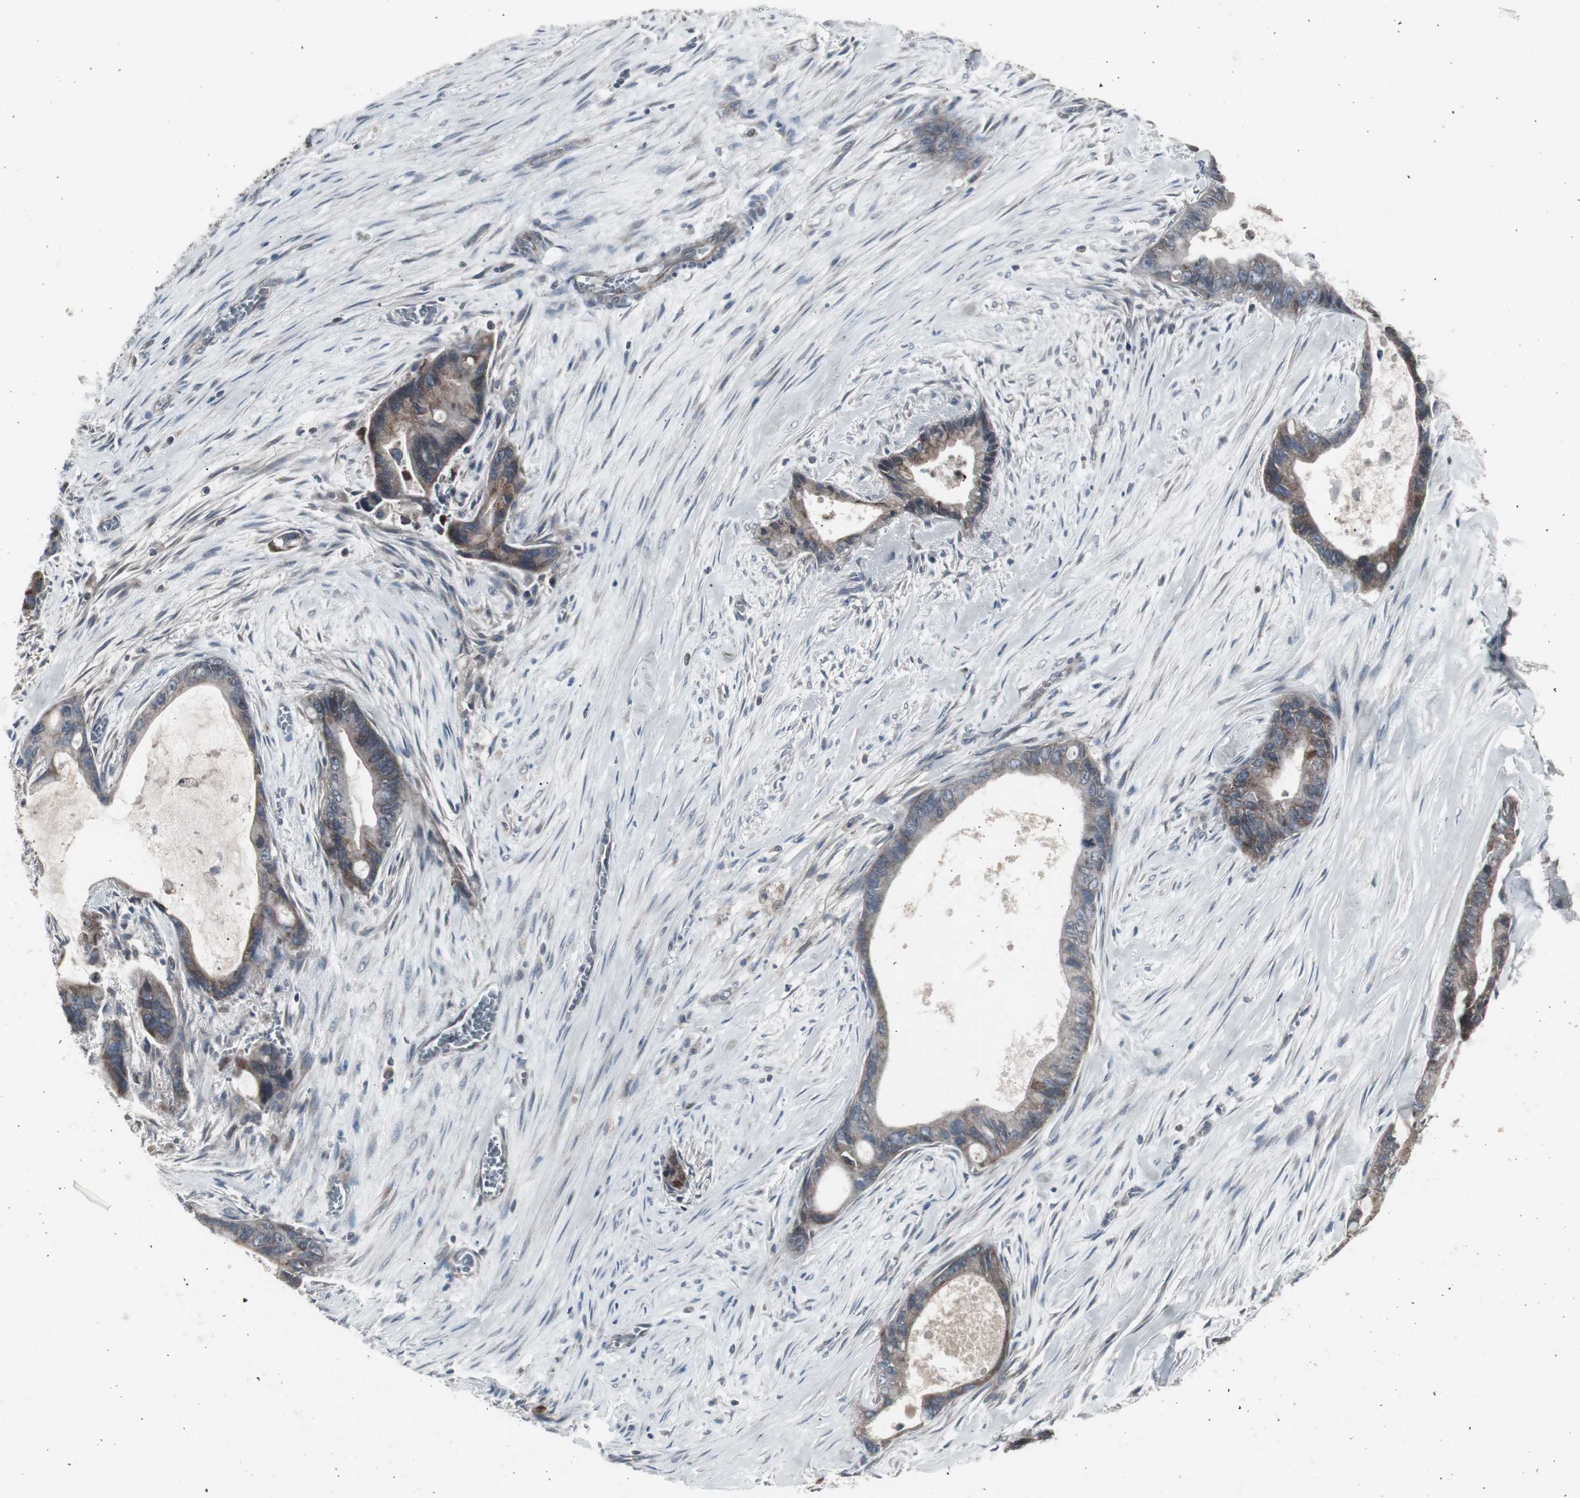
{"staining": {"intensity": "moderate", "quantity": "25%-75%", "location": "cytoplasmic/membranous"}, "tissue": "liver cancer", "cell_type": "Tumor cells", "image_type": "cancer", "snomed": [{"axis": "morphology", "description": "Cholangiocarcinoma"}, {"axis": "topography", "description": "Liver"}], "caption": "The image displays immunohistochemical staining of liver cancer (cholangiocarcinoma). There is moderate cytoplasmic/membranous staining is present in about 25%-75% of tumor cells. The staining was performed using DAB, with brown indicating positive protein expression. Nuclei are stained blue with hematoxylin.", "gene": "SSTR2", "patient": {"sex": "female", "age": 55}}